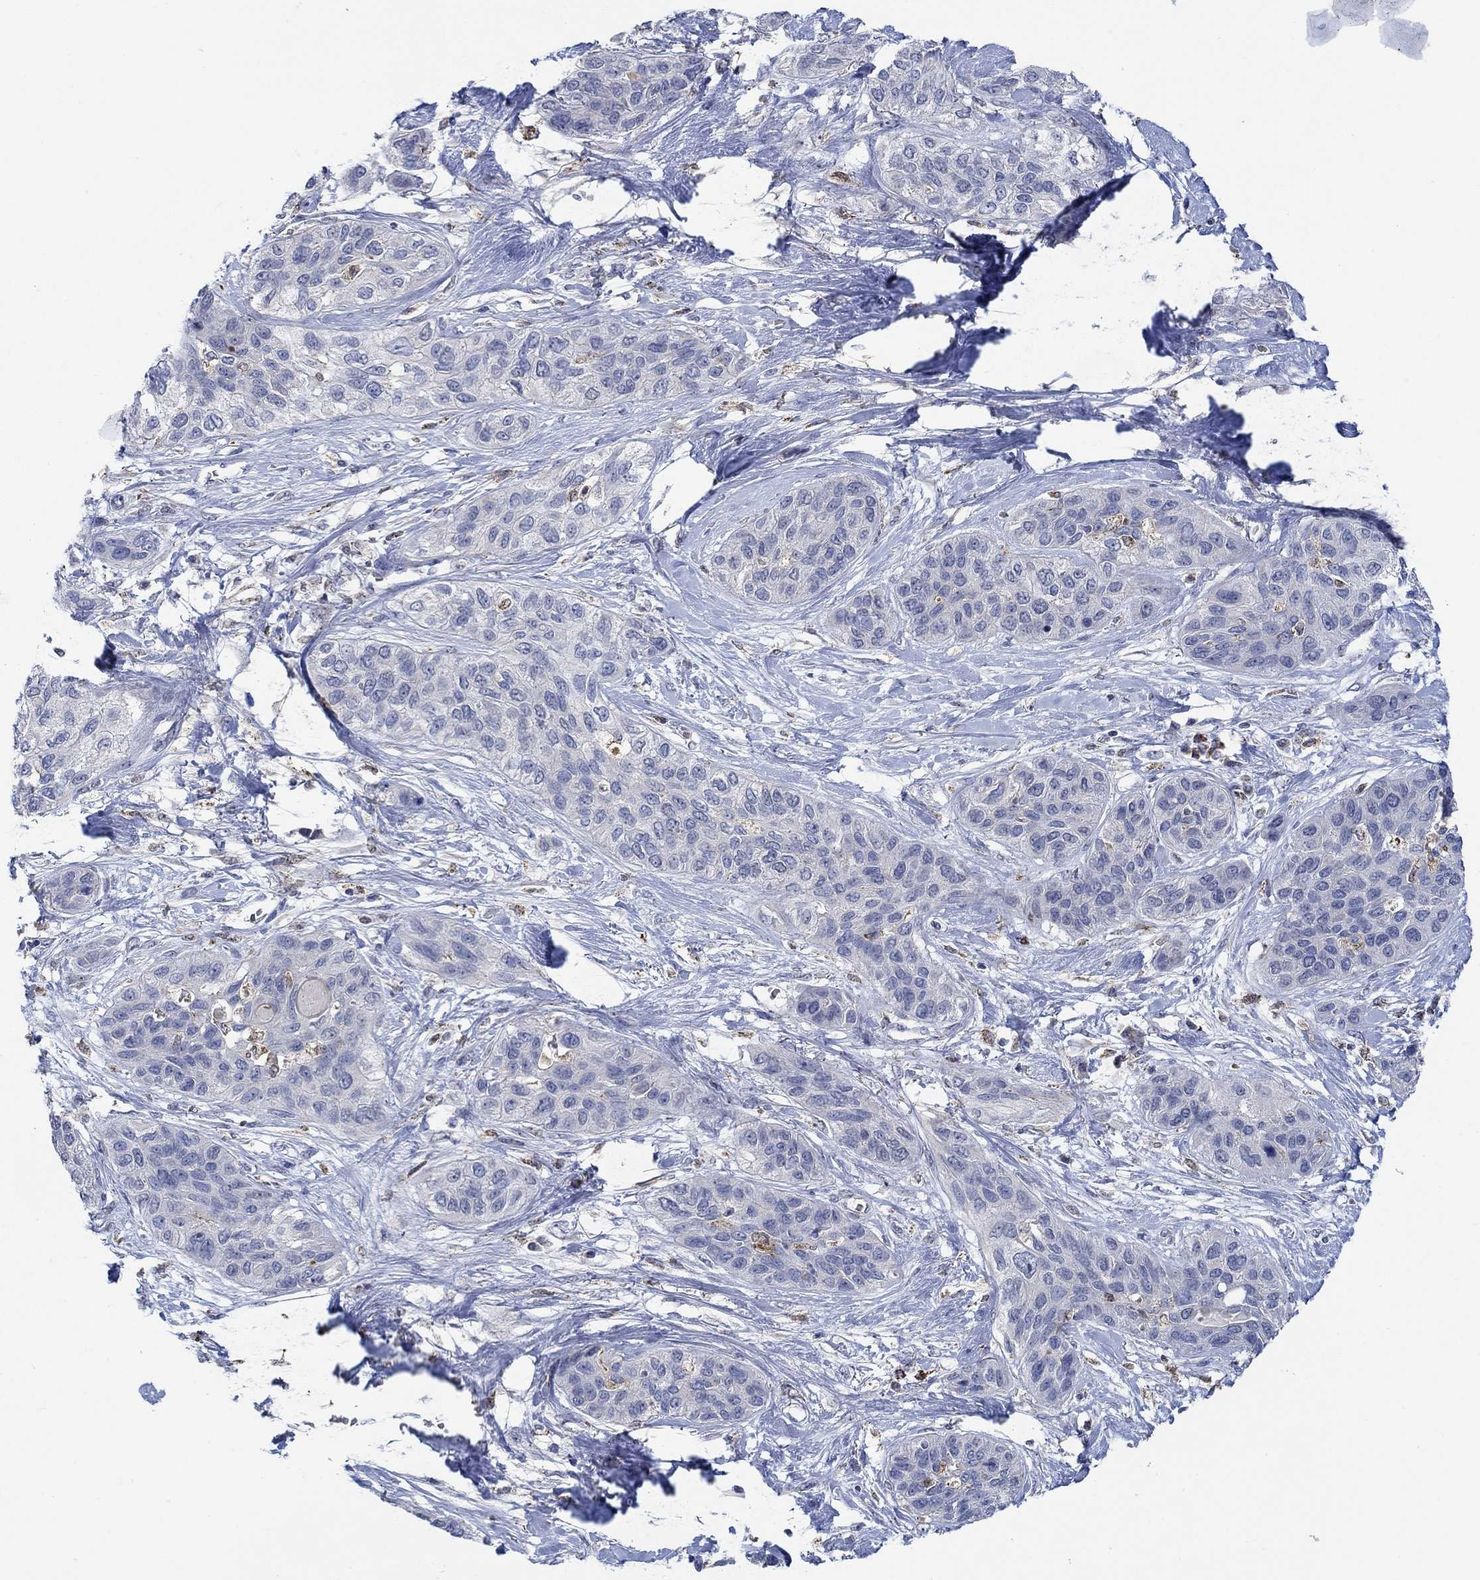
{"staining": {"intensity": "negative", "quantity": "none", "location": "none"}, "tissue": "lung cancer", "cell_type": "Tumor cells", "image_type": "cancer", "snomed": [{"axis": "morphology", "description": "Squamous cell carcinoma, NOS"}, {"axis": "topography", "description": "Lung"}], "caption": "Immunohistochemistry image of squamous cell carcinoma (lung) stained for a protein (brown), which exhibits no staining in tumor cells.", "gene": "MPP1", "patient": {"sex": "female", "age": 70}}